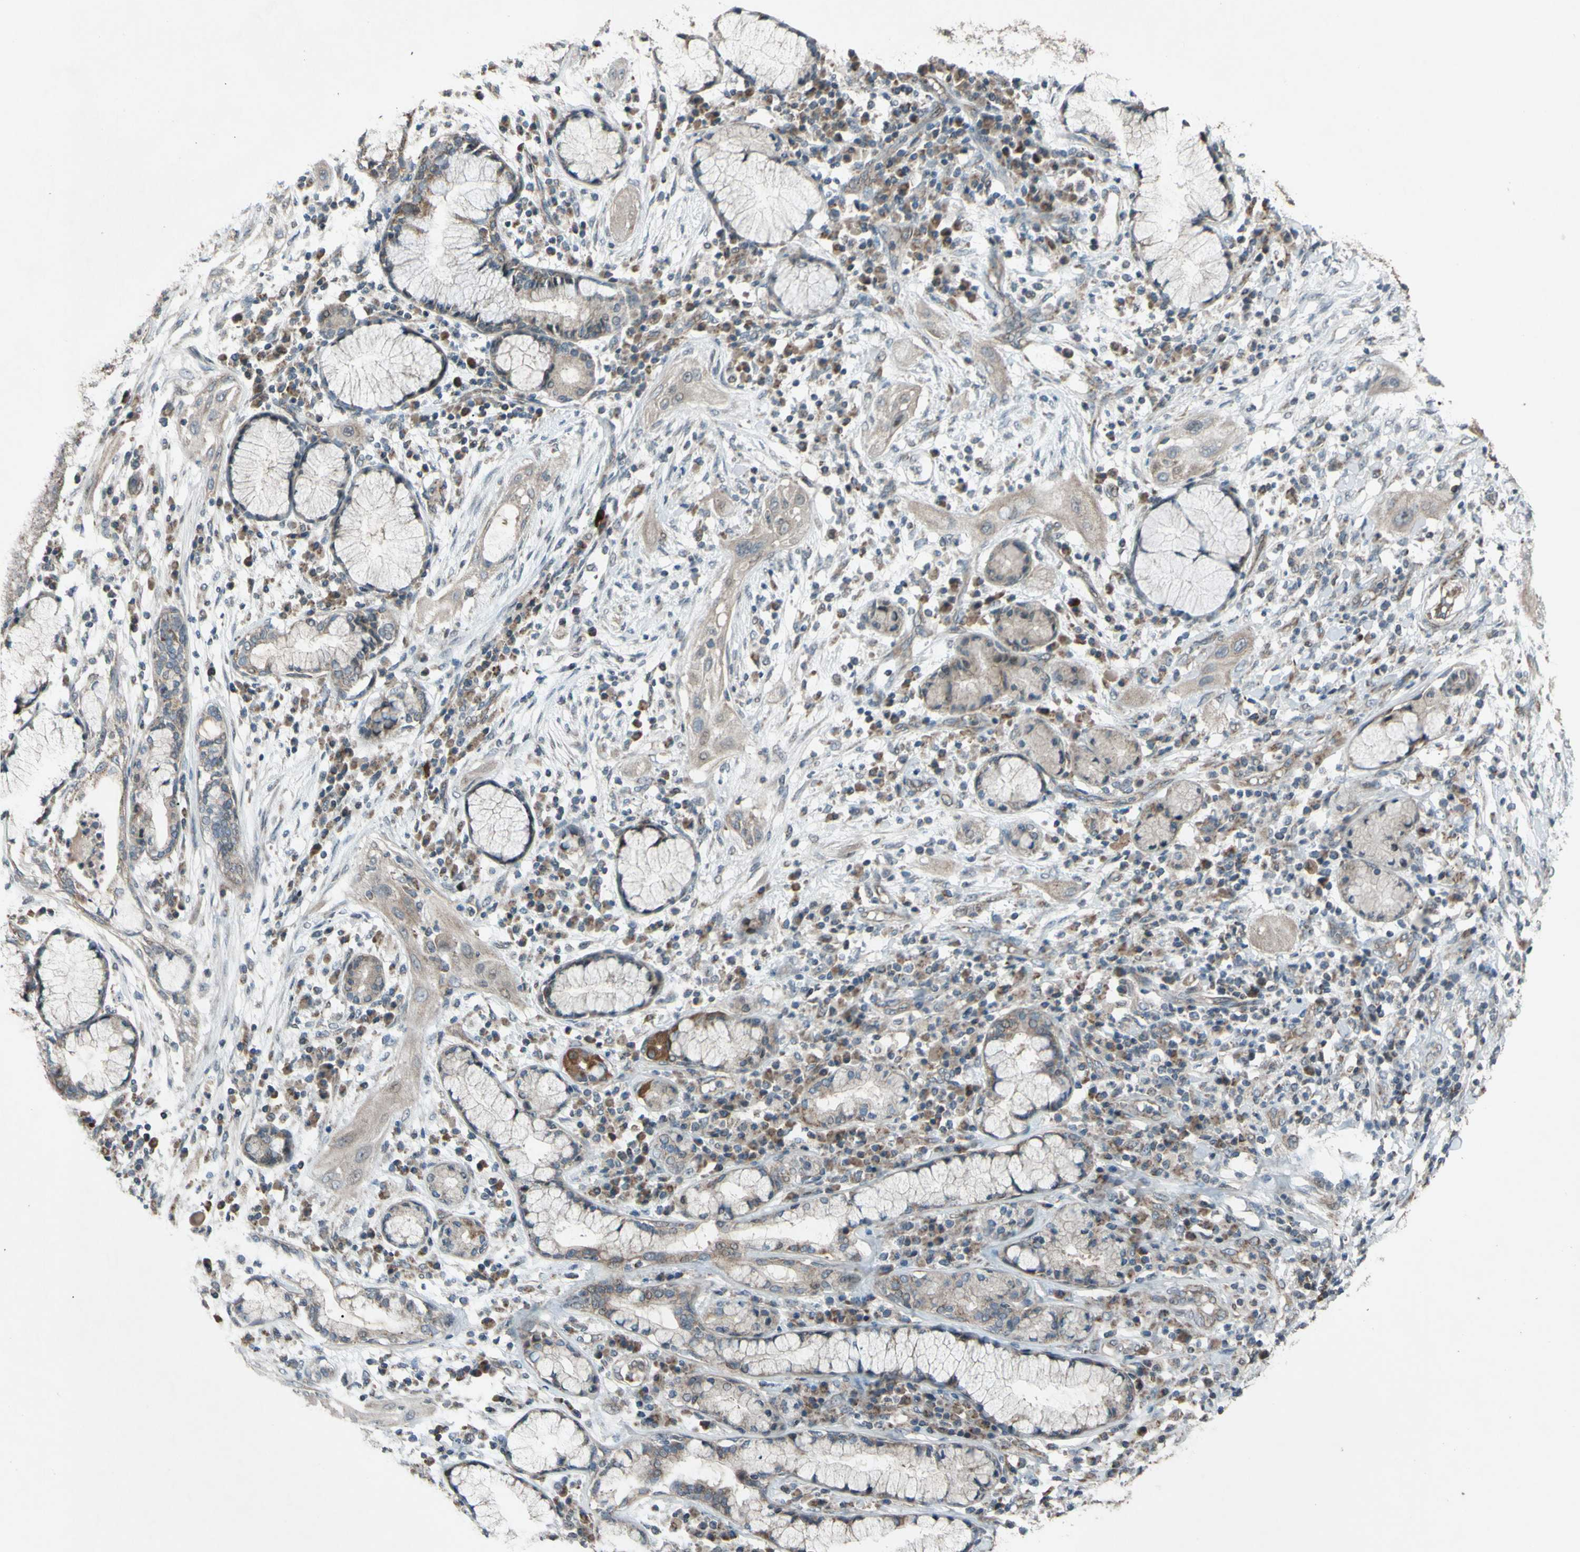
{"staining": {"intensity": "weak", "quantity": ">75%", "location": "cytoplasmic/membranous"}, "tissue": "lung cancer", "cell_type": "Tumor cells", "image_type": "cancer", "snomed": [{"axis": "morphology", "description": "Squamous cell carcinoma, NOS"}, {"axis": "topography", "description": "Lung"}], "caption": "This is an image of immunohistochemistry (IHC) staining of squamous cell carcinoma (lung), which shows weak positivity in the cytoplasmic/membranous of tumor cells.", "gene": "ACOT8", "patient": {"sex": "female", "age": 47}}